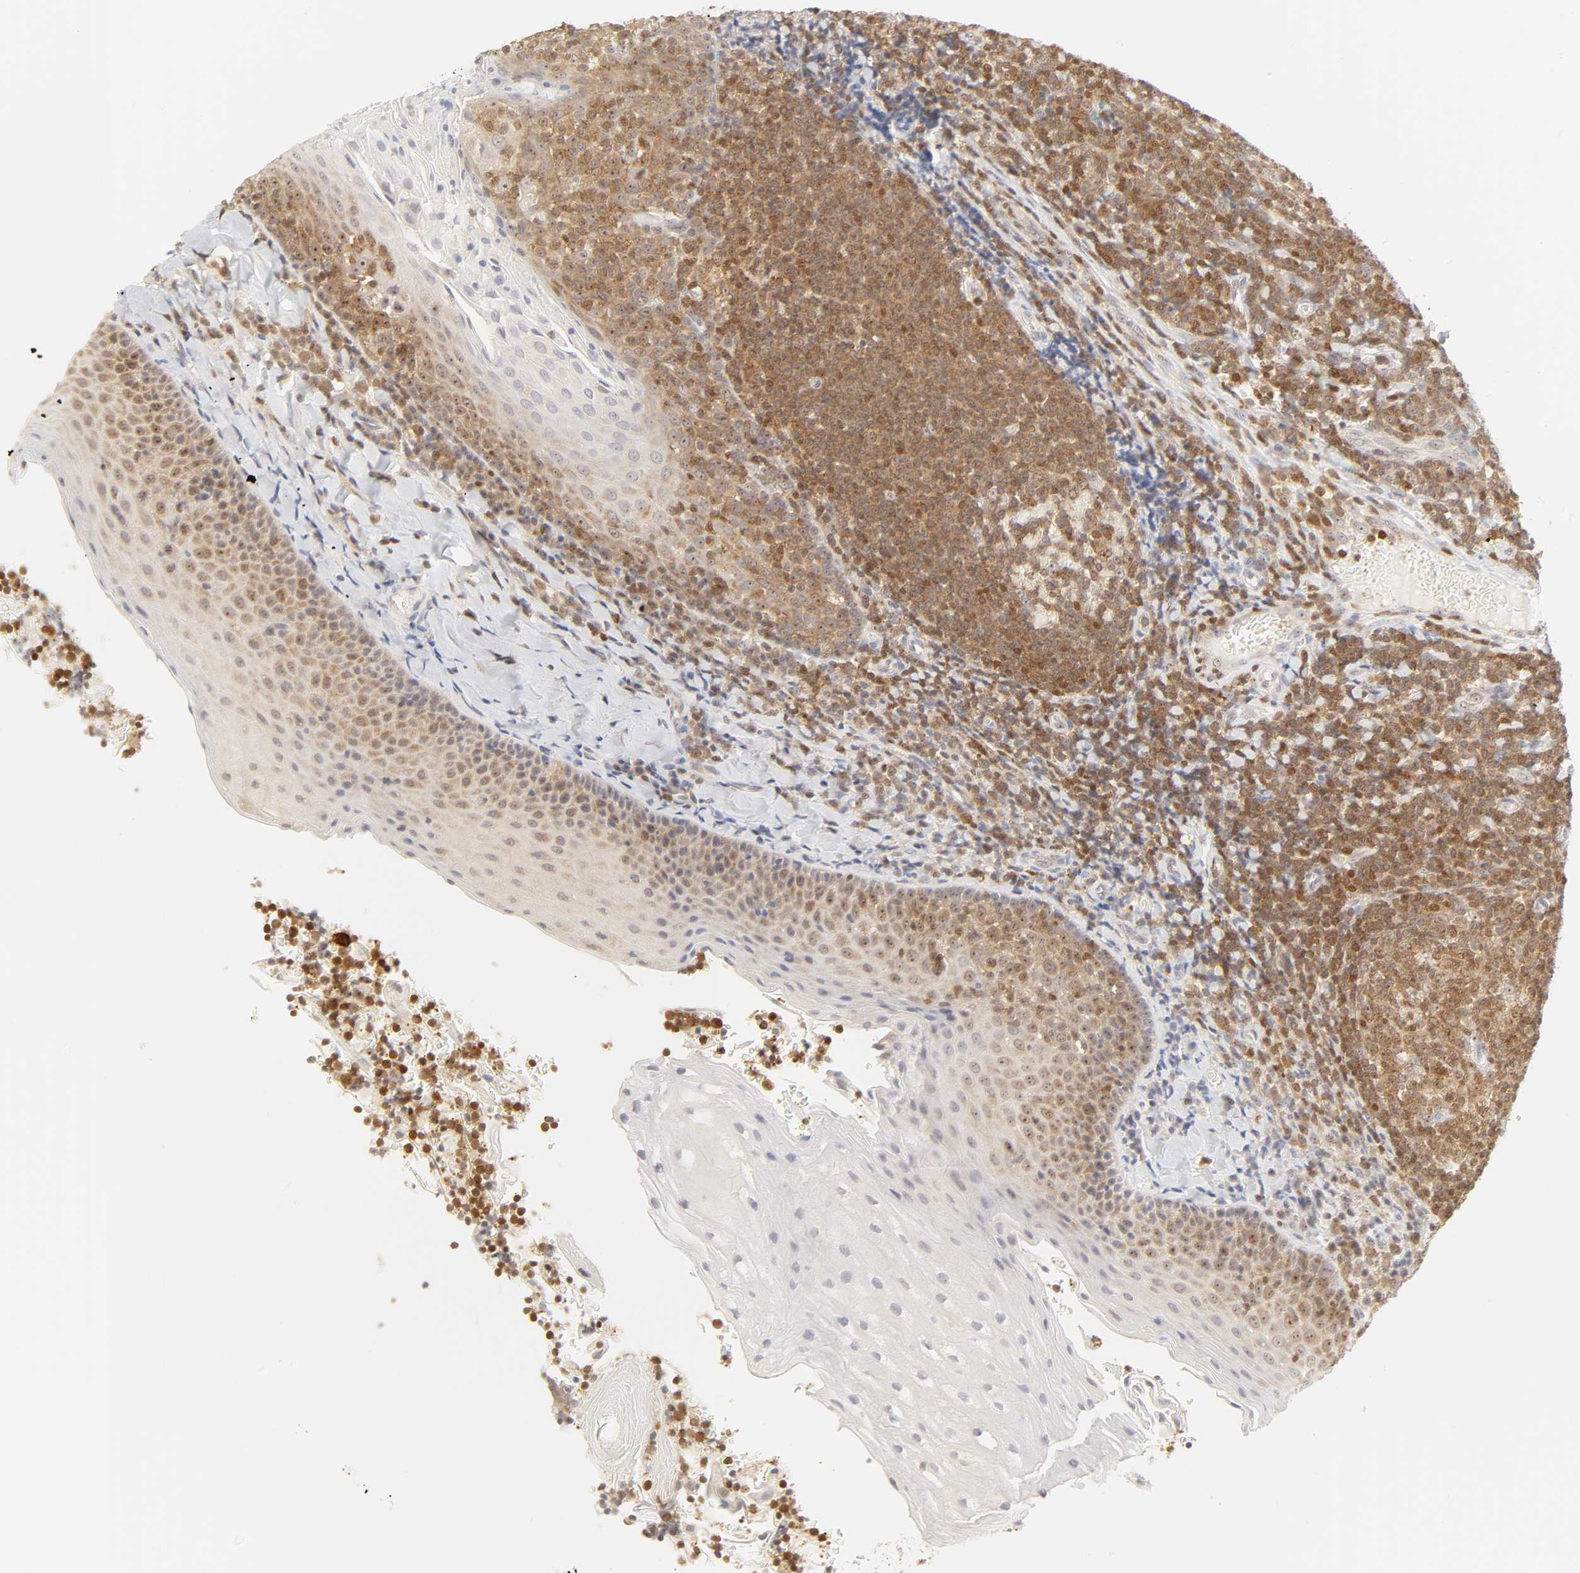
{"staining": {"intensity": "strong", "quantity": ">75%", "location": "cytoplasmic/membranous,nuclear"}, "tissue": "tonsil", "cell_type": "Non-germinal center cells", "image_type": "normal", "snomed": [{"axis": "morphology", "description": "Normal tissue, NOS"}, {"axis": "topography", "description": "Tonsil"}], "caption": "This micrograph exhibits unremarkable tonsil stained with IHC to label a protein in brown. The cytoplasmic/membranous,nuclear of non-germinal center cells show strong positivity for the protein. Nuclei are counter-stained blue.", "gene": "KIF2A", "patient": {"sex": "male", "age": 31}}